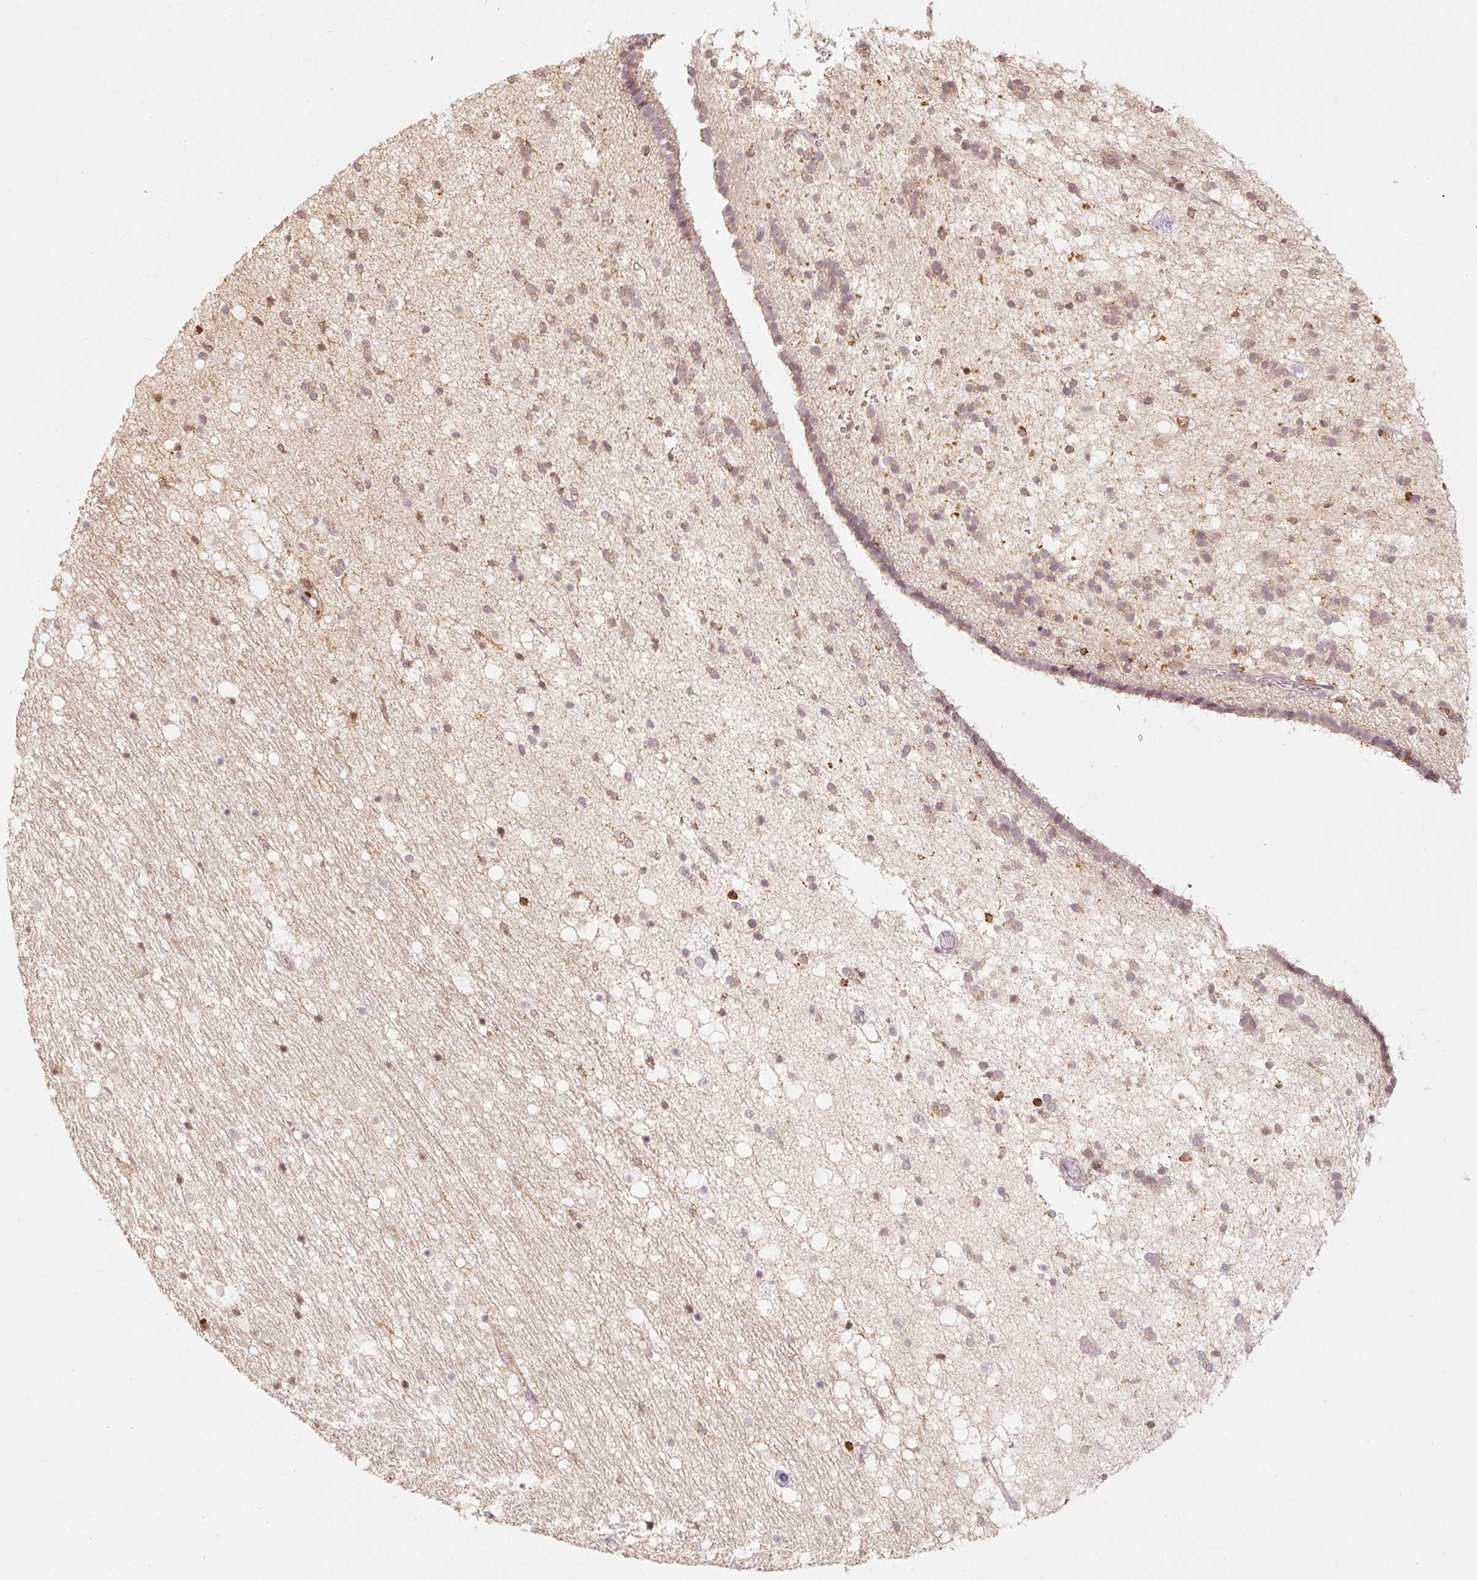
{"staining": {"intensity": "weak", "quantity": ">75%", "location": "cytoplasmic/membranous"}, "tissue": "caudate", "cell_type": "Glial cells", "image_type": "normal", "snomed": [{"axis": "morphology", "description": "Normal tissue, NOS"}, {"axis": "topography", "description": "Lateral ventricle wall"}], "caption": "About >75% of glial cells in normal human caudate show weak cytoplasmic/membranous protein expression as visualized by brown immunohistochemical staining.", "gene": "EVL", "patient": {"sex": "male", "age": 37}}